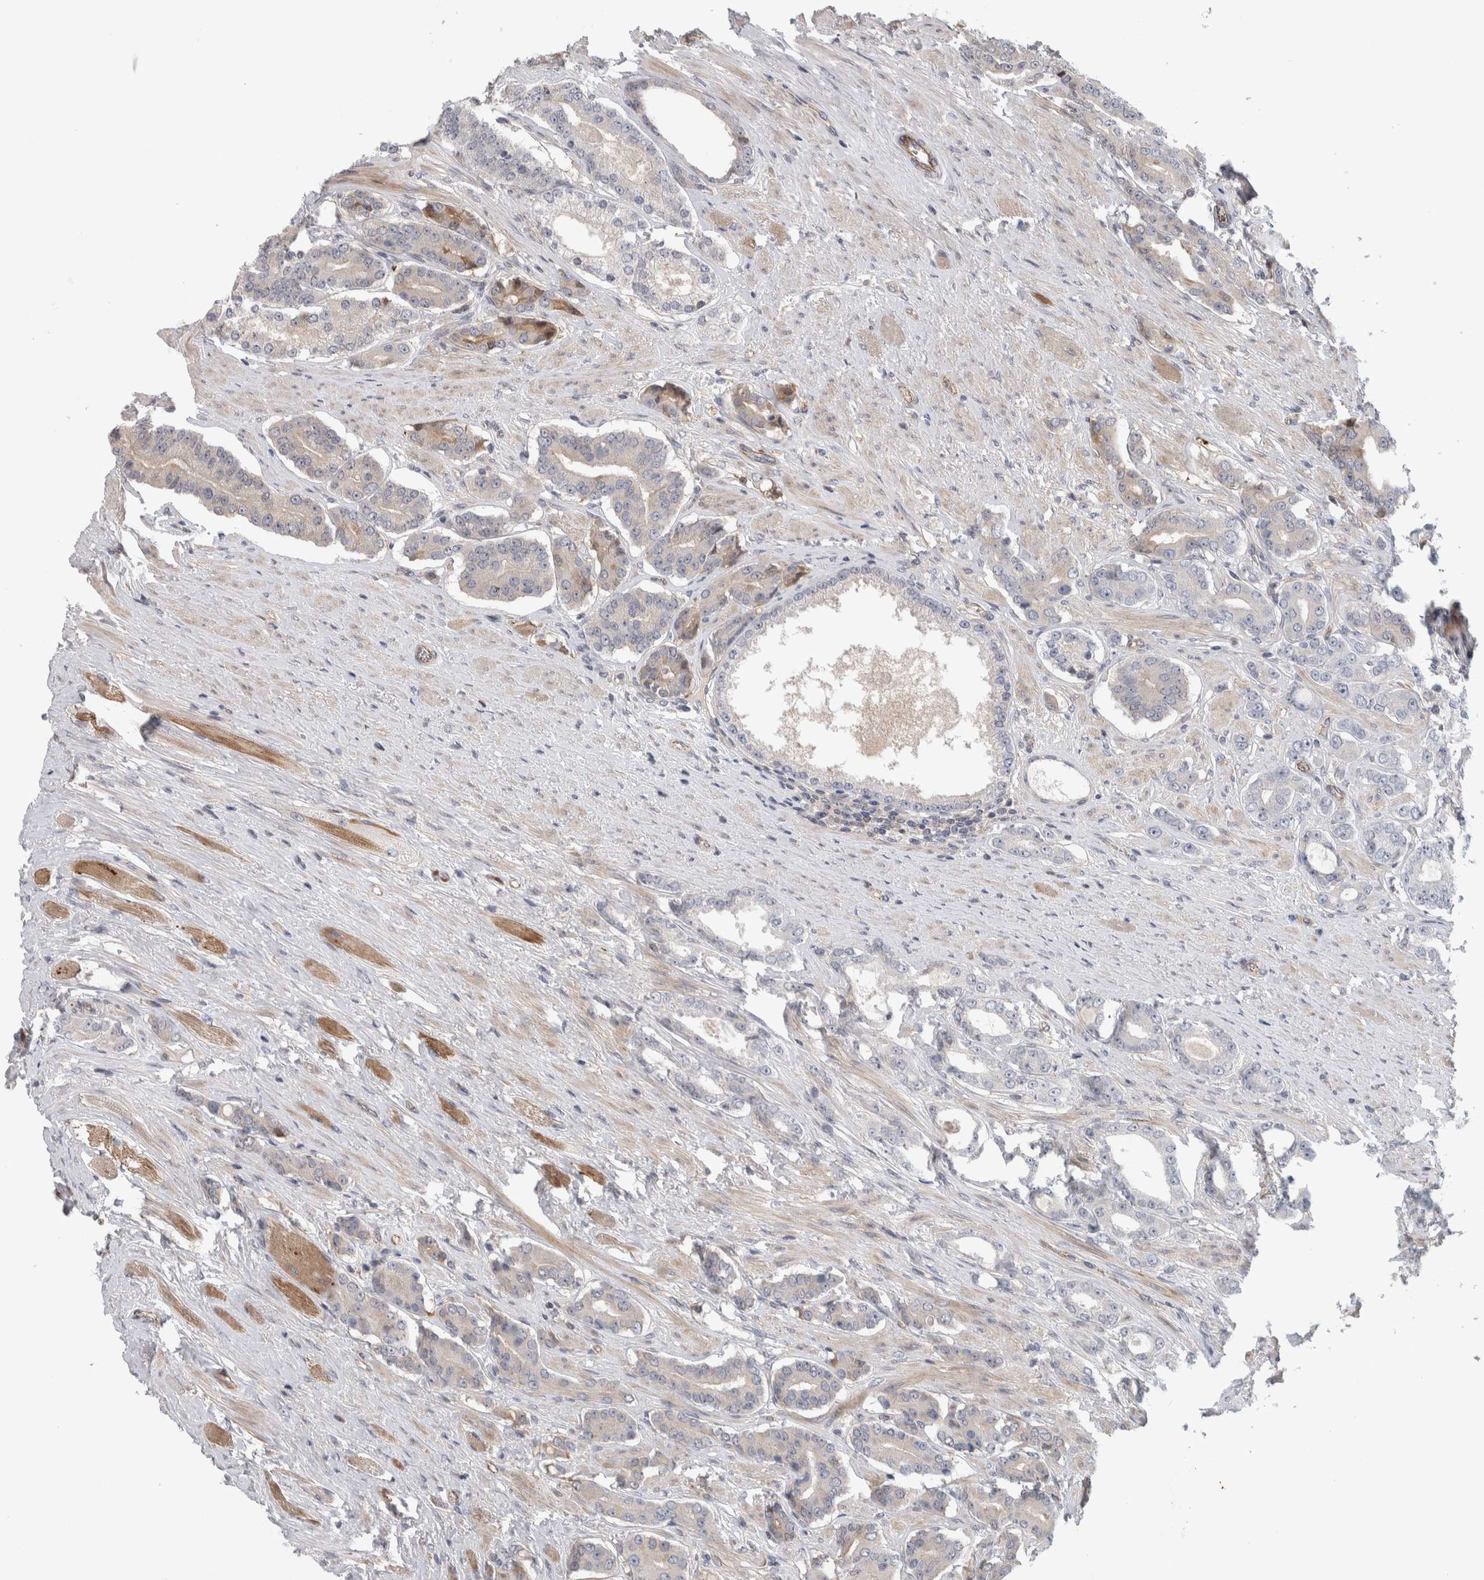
{"staining": {"intensity": "weak", "quantity": "<25%", "location": "cytoplasmic/membranous"}, "tissue": "prostate cancer", "cell_type": "Tumor cells", "image_type": "cancer", "snomed": [{"axis": "morphology", "description": "Adenocarcinoma, High grade"}, {"axis": "topography", "description": "Prostate"}], "caption": "This is an IHC image of prostate cancer (high-grade adenocarcinoma). There is no expression in tumor cells.", "gene": "ZNF862", "patient": {"sex": "male", "age": 71}}